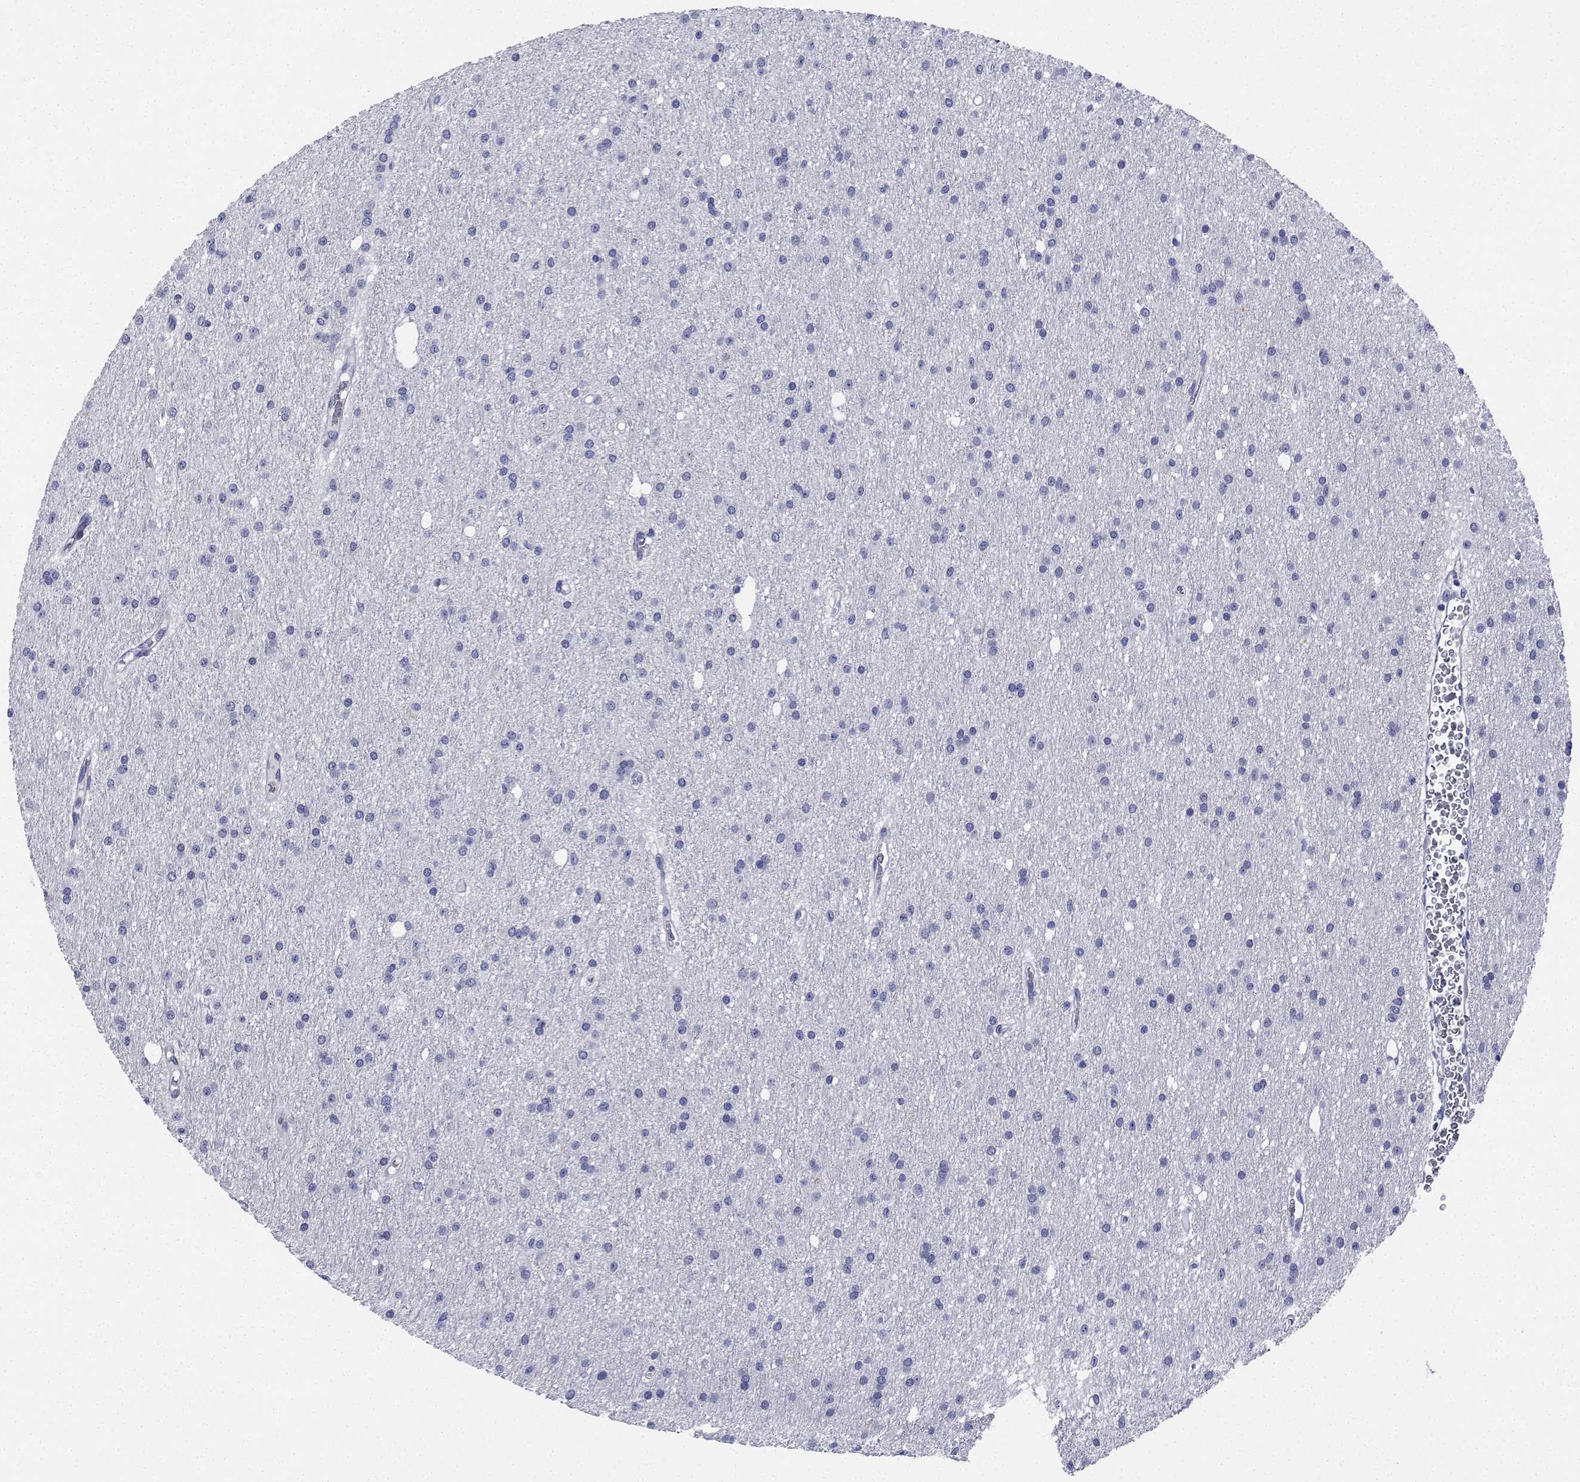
{"staining": {"intensity": "negative", "quantity": "none", "location": "none"}, "tissue": "glioma", "cell_type": "Tumor cells", "image_type": "cancer", "snomed": [{"axis": "morphology", "description": "Glioma, malignant, Low grade"}, {"axis": "topography", "description": "Brain"}], "caption": "Glioma stained for a protein using immunohistochemistry demonstrates no expression tumor cells.", "gene": "PLXNA4", "patient": {"sex": "male", "age": 27}}